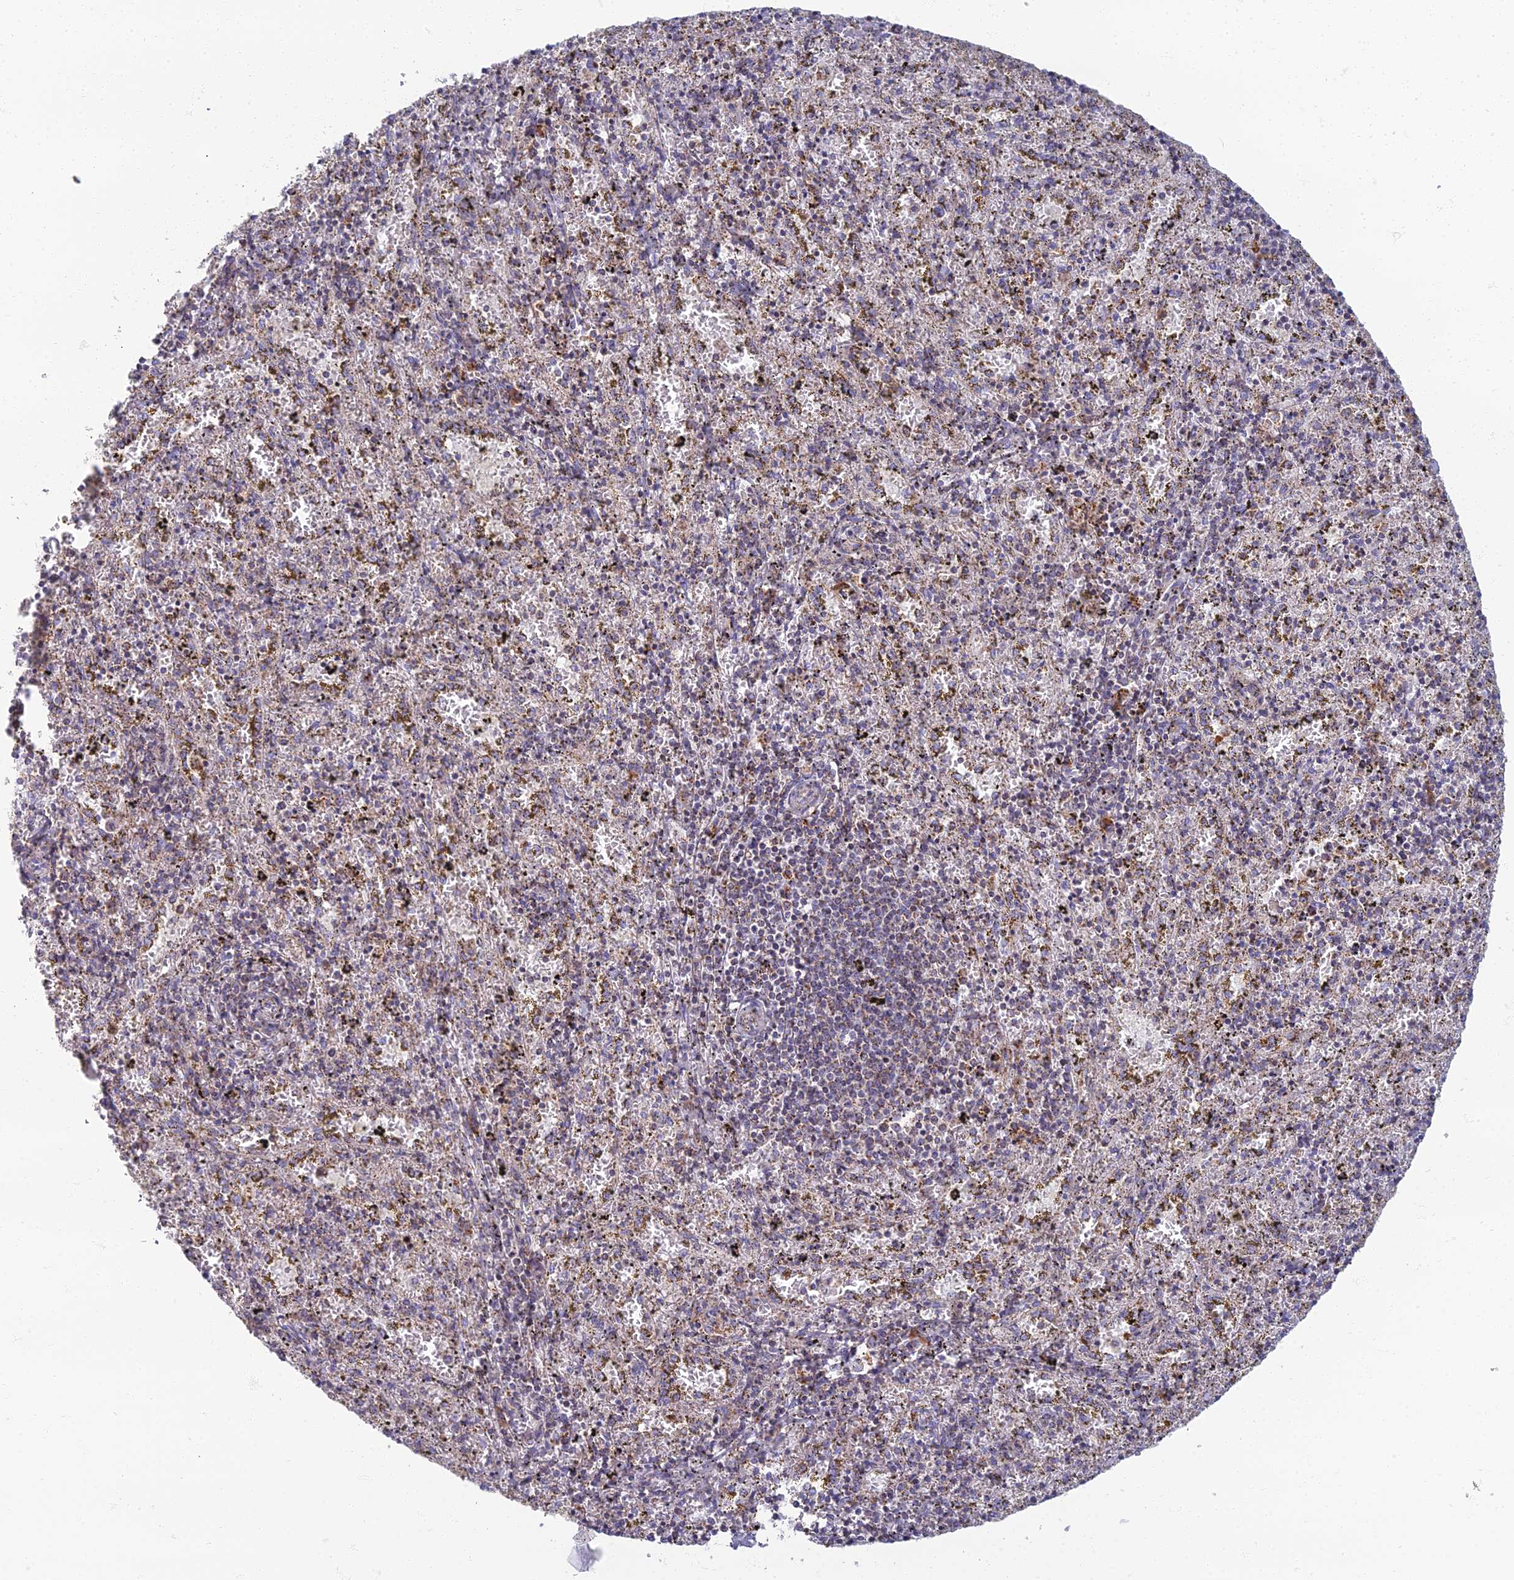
{"staining": {"intensity": "moderate", "quantity": ">75%", "location": "cytoplasmic/membranous"}, "tissue": "spleen", "cell_type": "Cells in red pulp", "image_type": "normal", "snomed": [{"axis": "morphology", "description": "Normal tissue, NOS"}, {"axis": "topography", "description": "Spleen"}], "caption": "The image displays staining of unremarkable spleen, revealing moderate cytoplasmic/membranous protein staining (brown color) within cells in red pulp.", "gene": "CHMP4B", "patient": {"sex": "male", "age": 11}}